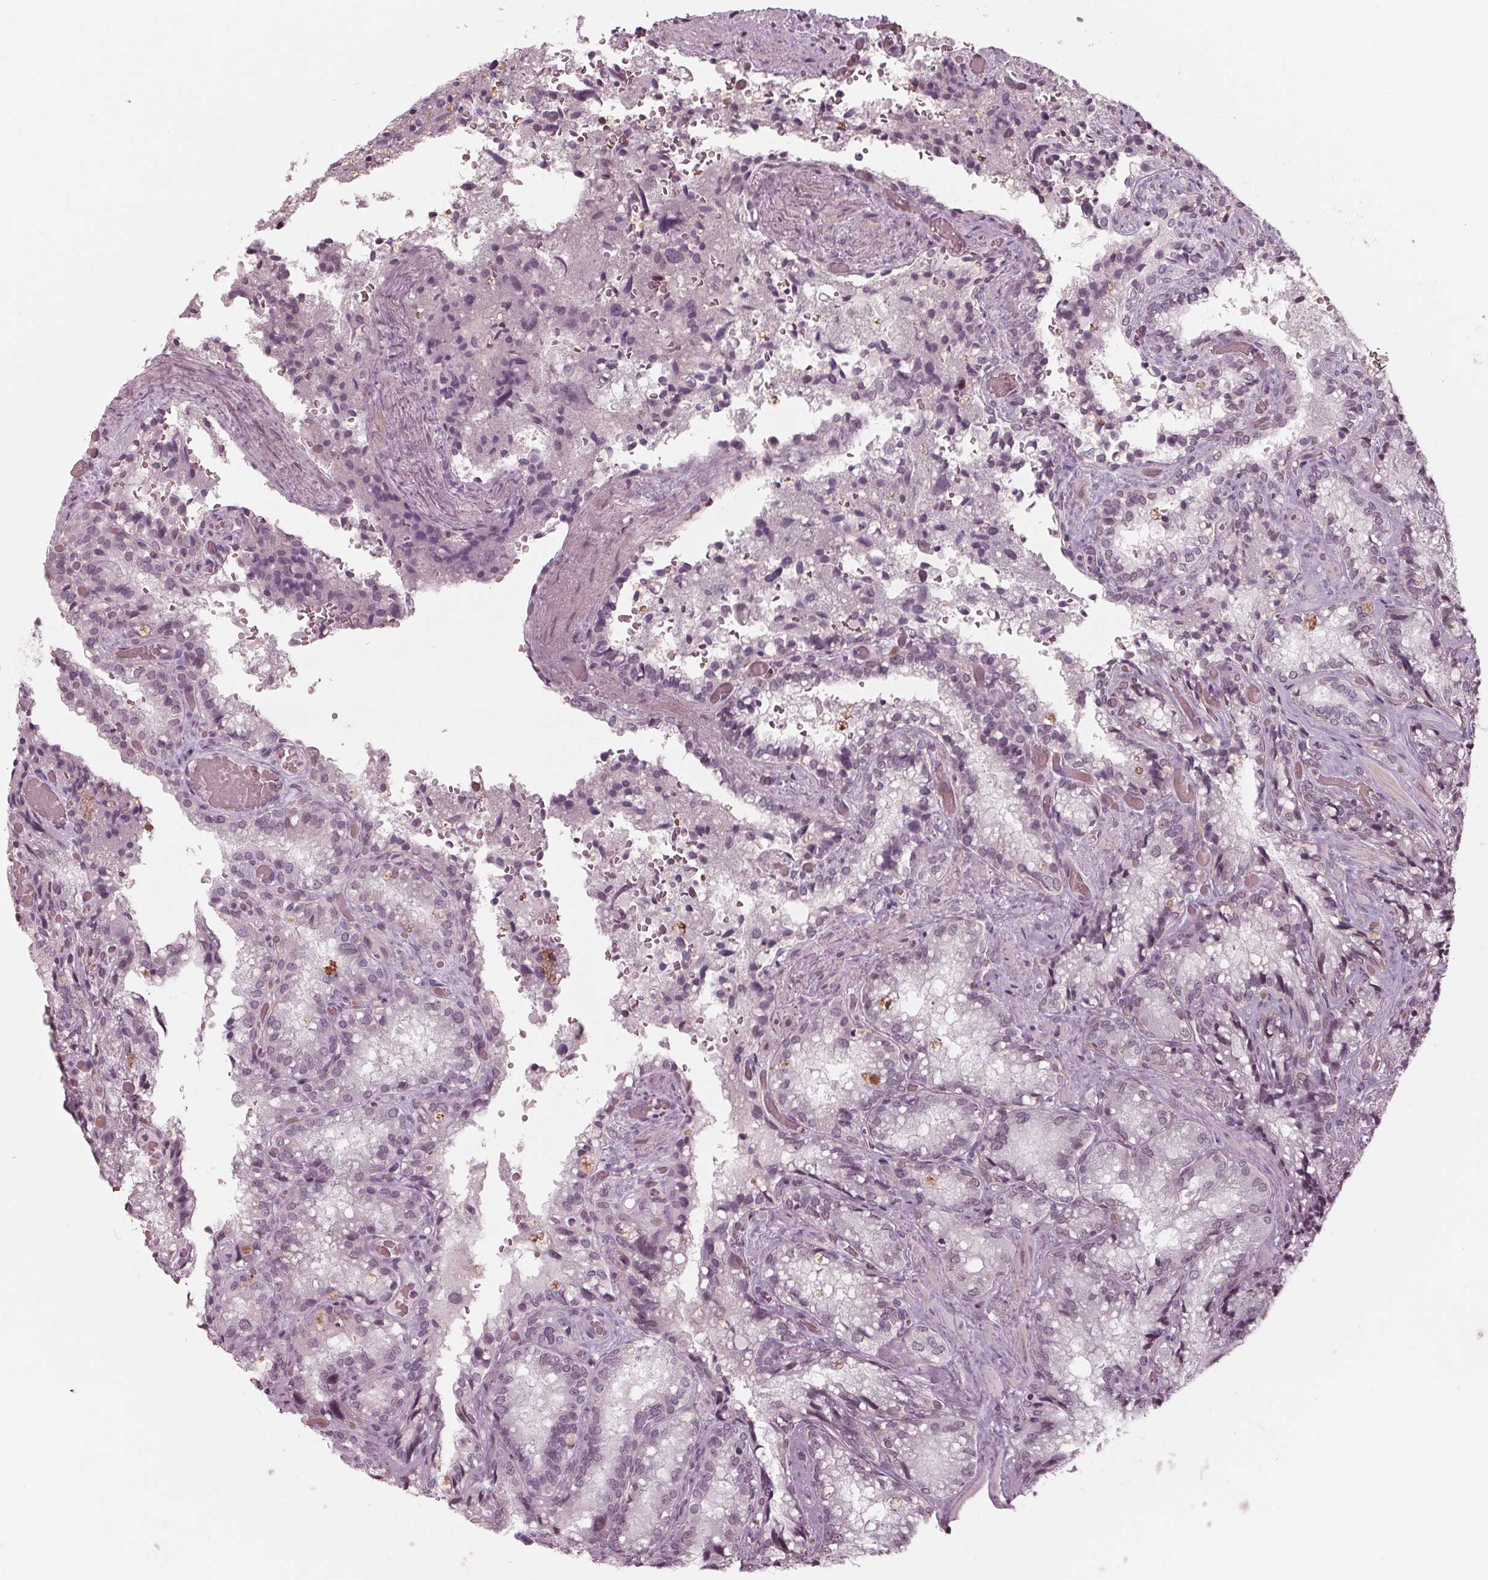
{"staining": {"intensity": "weak", "quantity": "25%-75%", "location": "nuclear"}, "tissue": "seminal vesicle", "cell_type": "Glandular cells", "image_type": "normal", "snomed": [{"axis": "morphology", "description": "Normal tissue, NOS"}, {"axis": "topography", "description": "Seminal veicle"}], "caption": "Immunohistochemical staining of benign seminal vesicle reveals 25%-75% levels of weak nuclear protein expression in about 25%-75% of glandular cells.", "gene": "DNMT3L", "patient": {"sex": "male", "age": 57}}